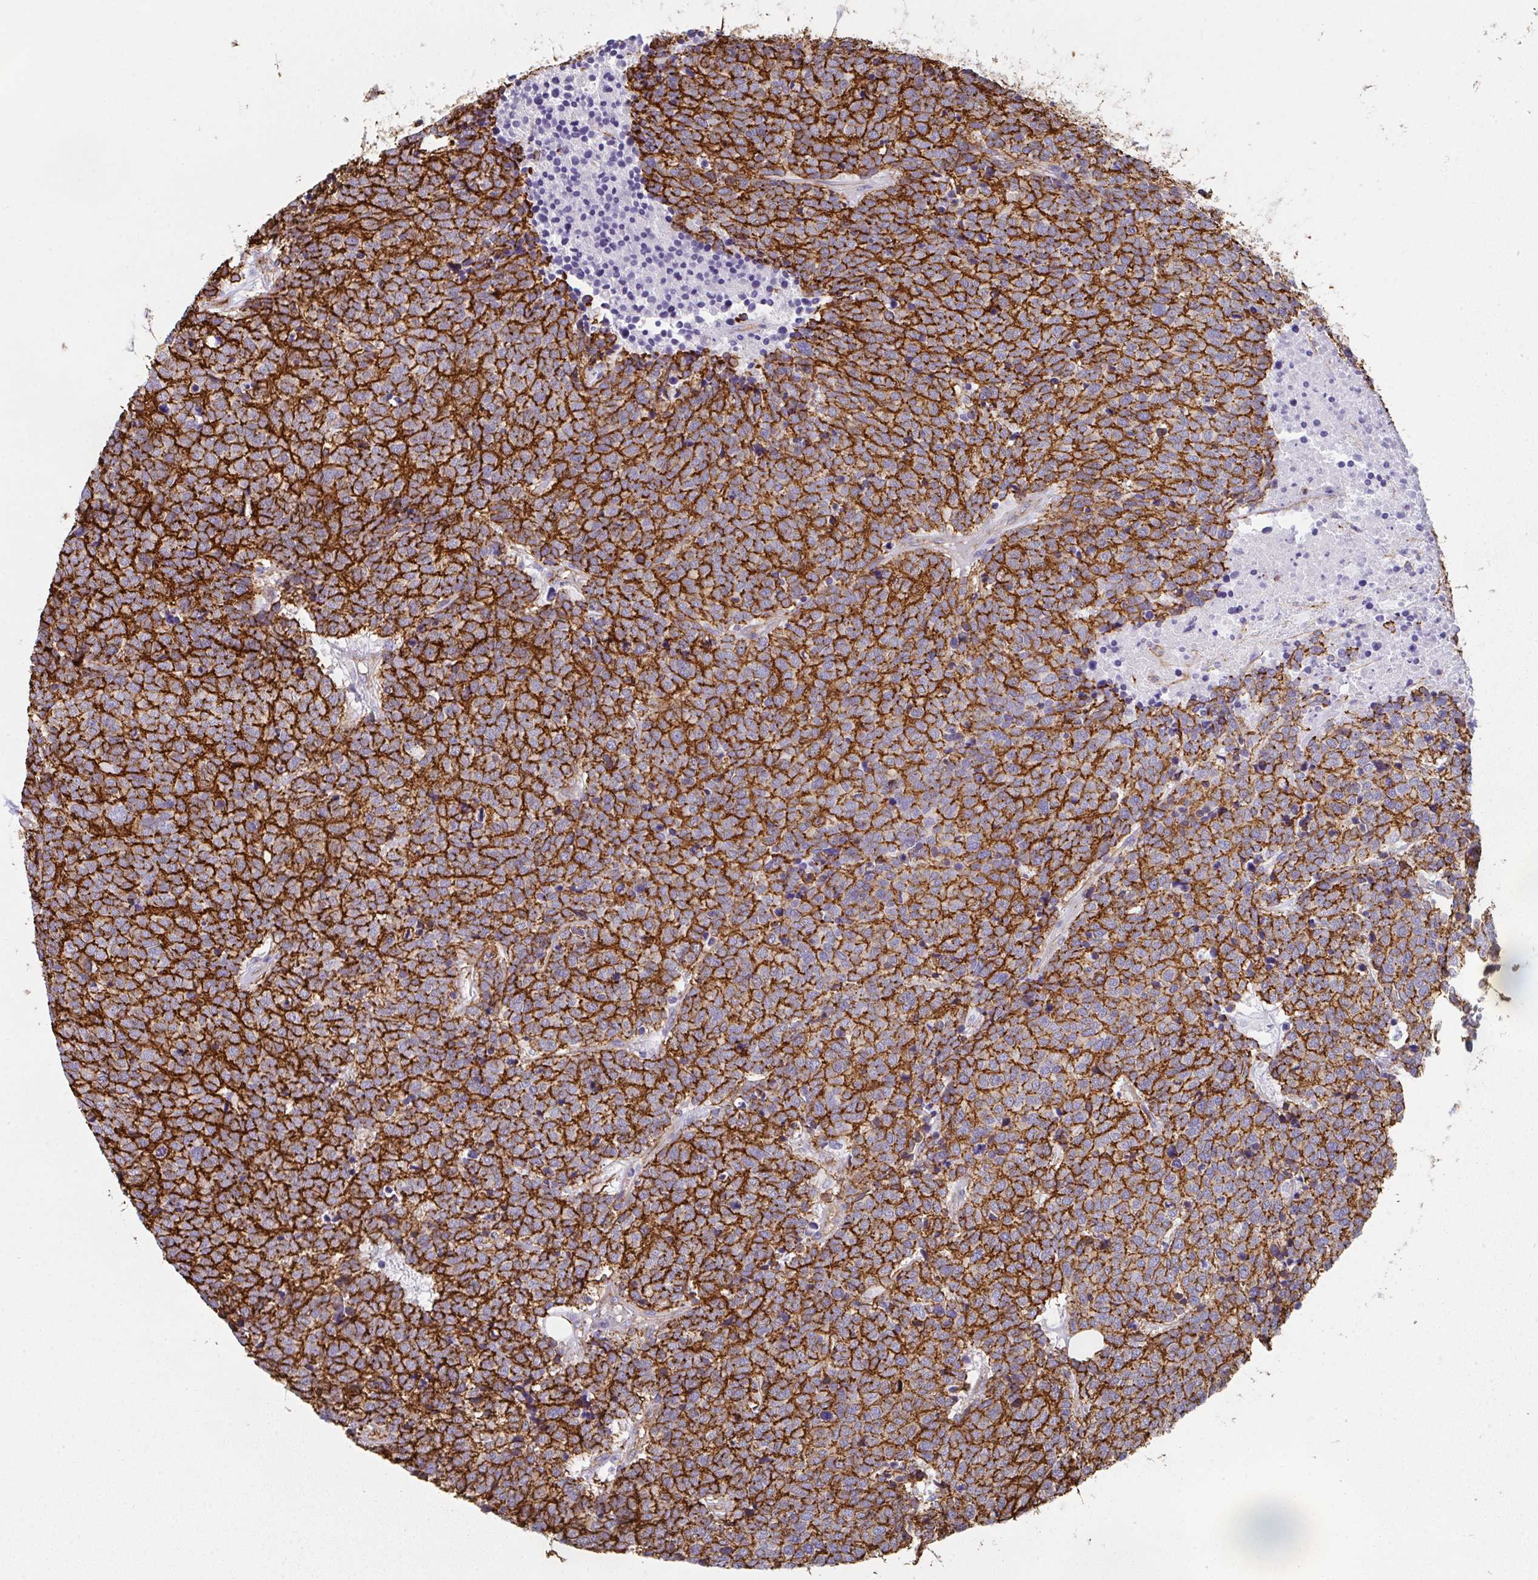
{"staining": {"intensity": "strong", "quantity": ">75%", "location": "cytoplasmic/membranous"}, "tissue": "carcinoid", "cell_type": "Tumor cells", "image_type": "cancer", "snomed": [{"axis": "morphology", "description": "Carcinoid, malignant, NOS"}, {"axis": "topography", "description": "Skin"}], "caption": "Tumor cells demonstrate strong cytoplasmic/membranous positivity in approximately >75% of cells in carcinoid (malignant).", "gene": "DBN1", "patient": {"sex": "female", "age": 79}}